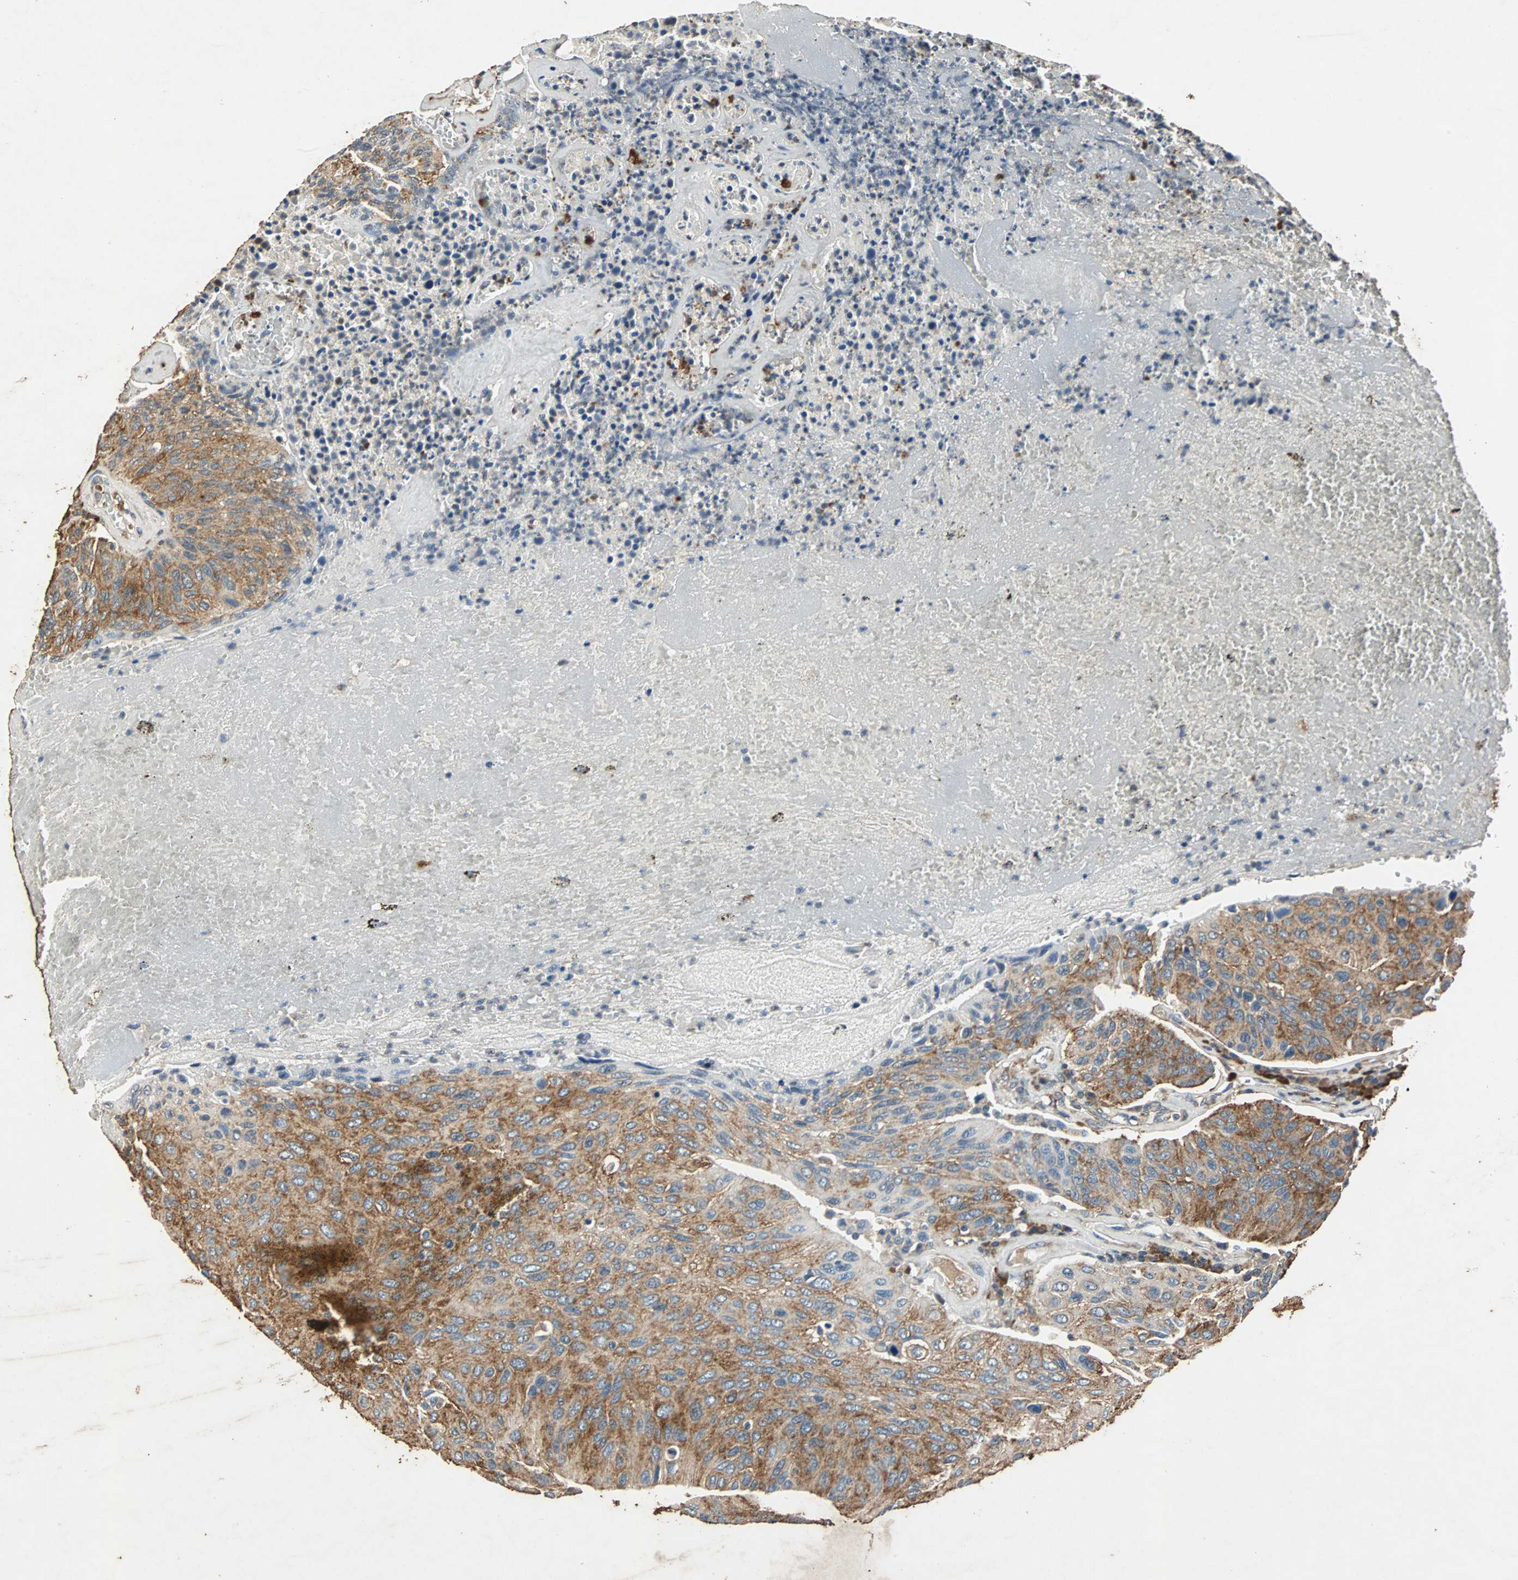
{"staining": {"intensity": "strong", "quantity": ">75%", "location": "cytoplasmic/membranous"}, "tissue": "urothelial cancer", "cell_type": "Tumor cells", "image_type": "cancer", "snomed": [{"axis": "morphology", "description": "Urothelial carcinoma, High grade"}, {"axis": "topography", "description": "Urinary bladder"}], "caption": "Protein expression by immunohistochemistry (IHC) demonstrates strong cytoplasmic/membranous expression in approximately >75% of tumor cells in urothelial cancer.", "gene": "NAA10", "patient": {"sex": "male", "age": 66}}